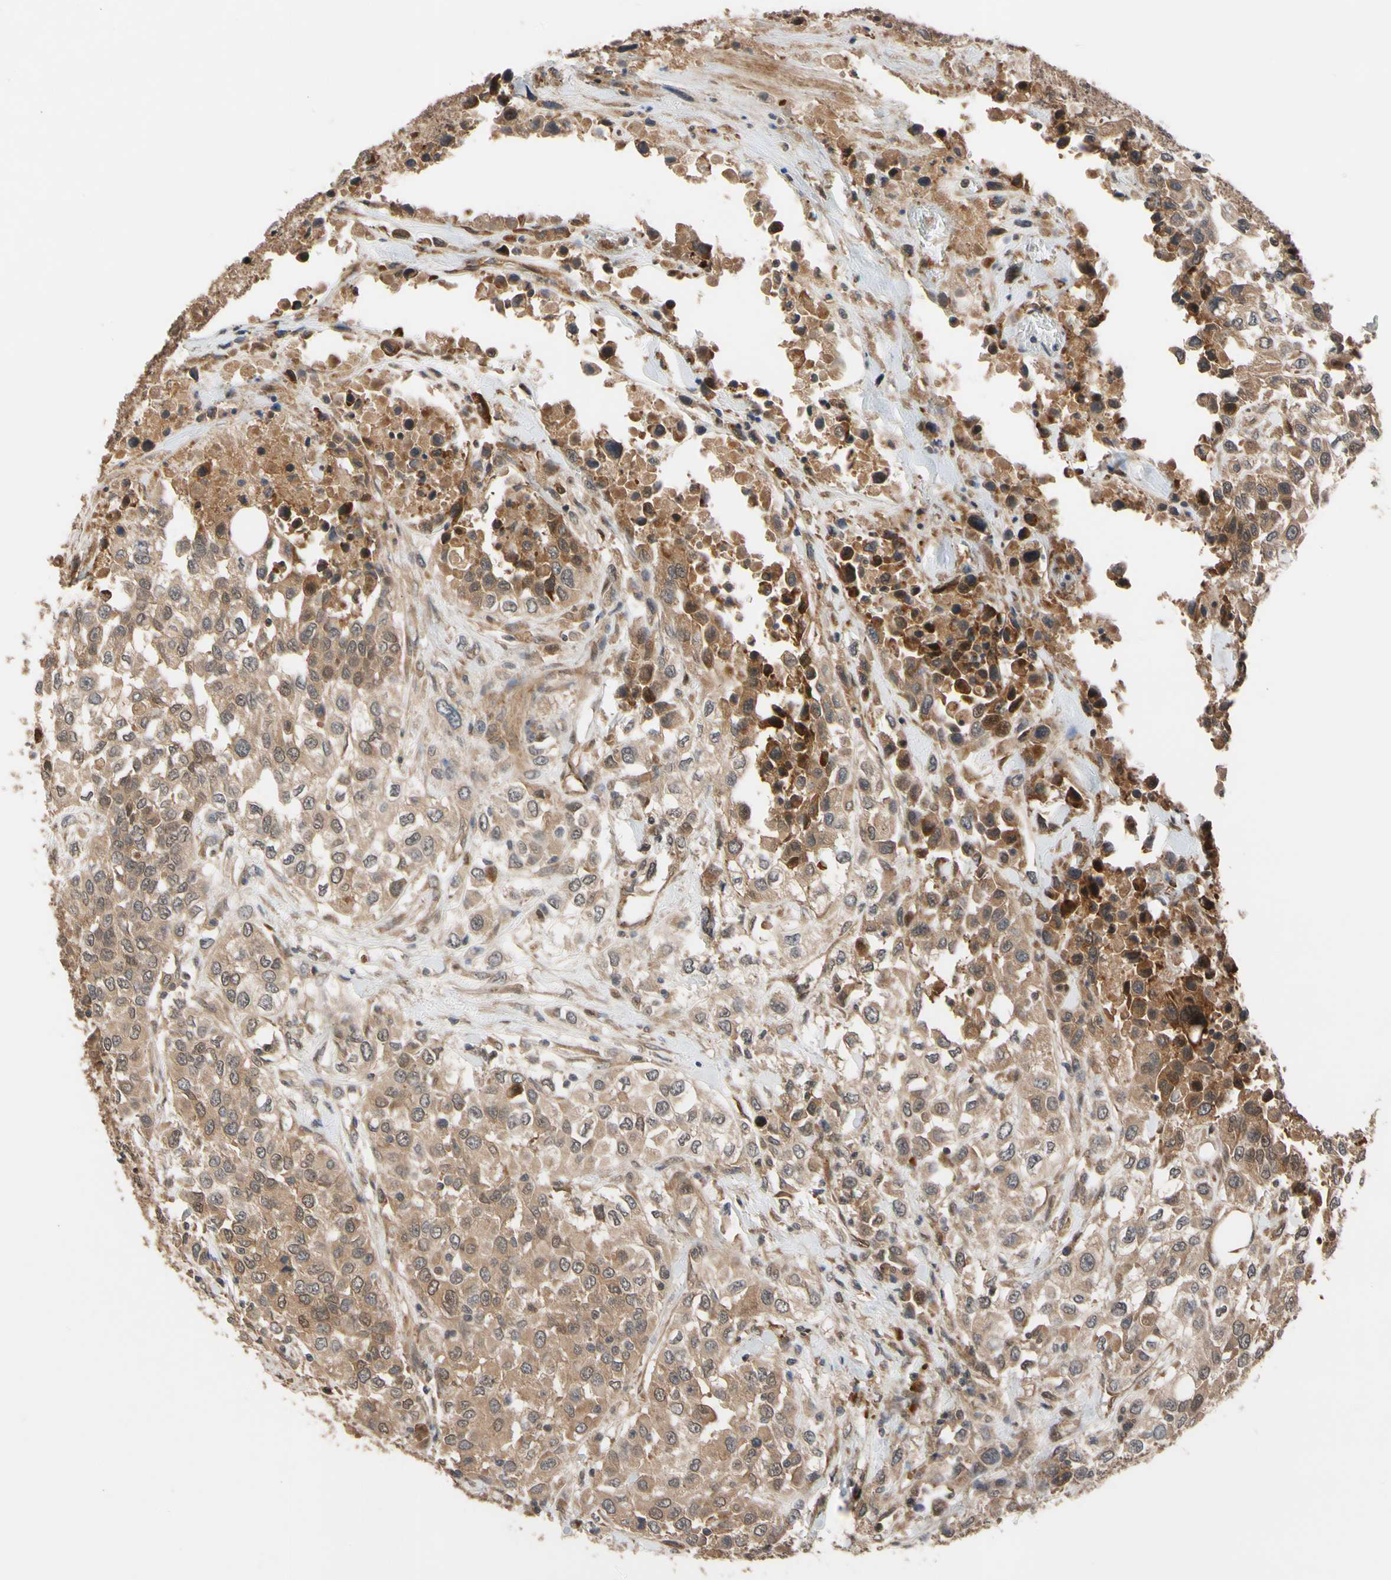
{"staining": {"intensity": "moderate", "quantity": ">75%", "location": "cytoplasmic/membranous"}, "tissue": "urothelial cancer", "cell_type": "Tumor cells", "image_type": "cancer", "snomed": [{"axis": "morphology", "description": "Urothelial carcinoma, High grade"}, {"axis": "topography", "description": "Urinary bladder"}], "caption": "A micrograph showing moderate cytoplasmic/membranous expression in about >75% of tumor cells in urothelial carcinoma (high-grade), as visualized by brown immunohistochemical staining.", "gene": "CYTIP", "patient": {"sex": "female", "age": 80}}